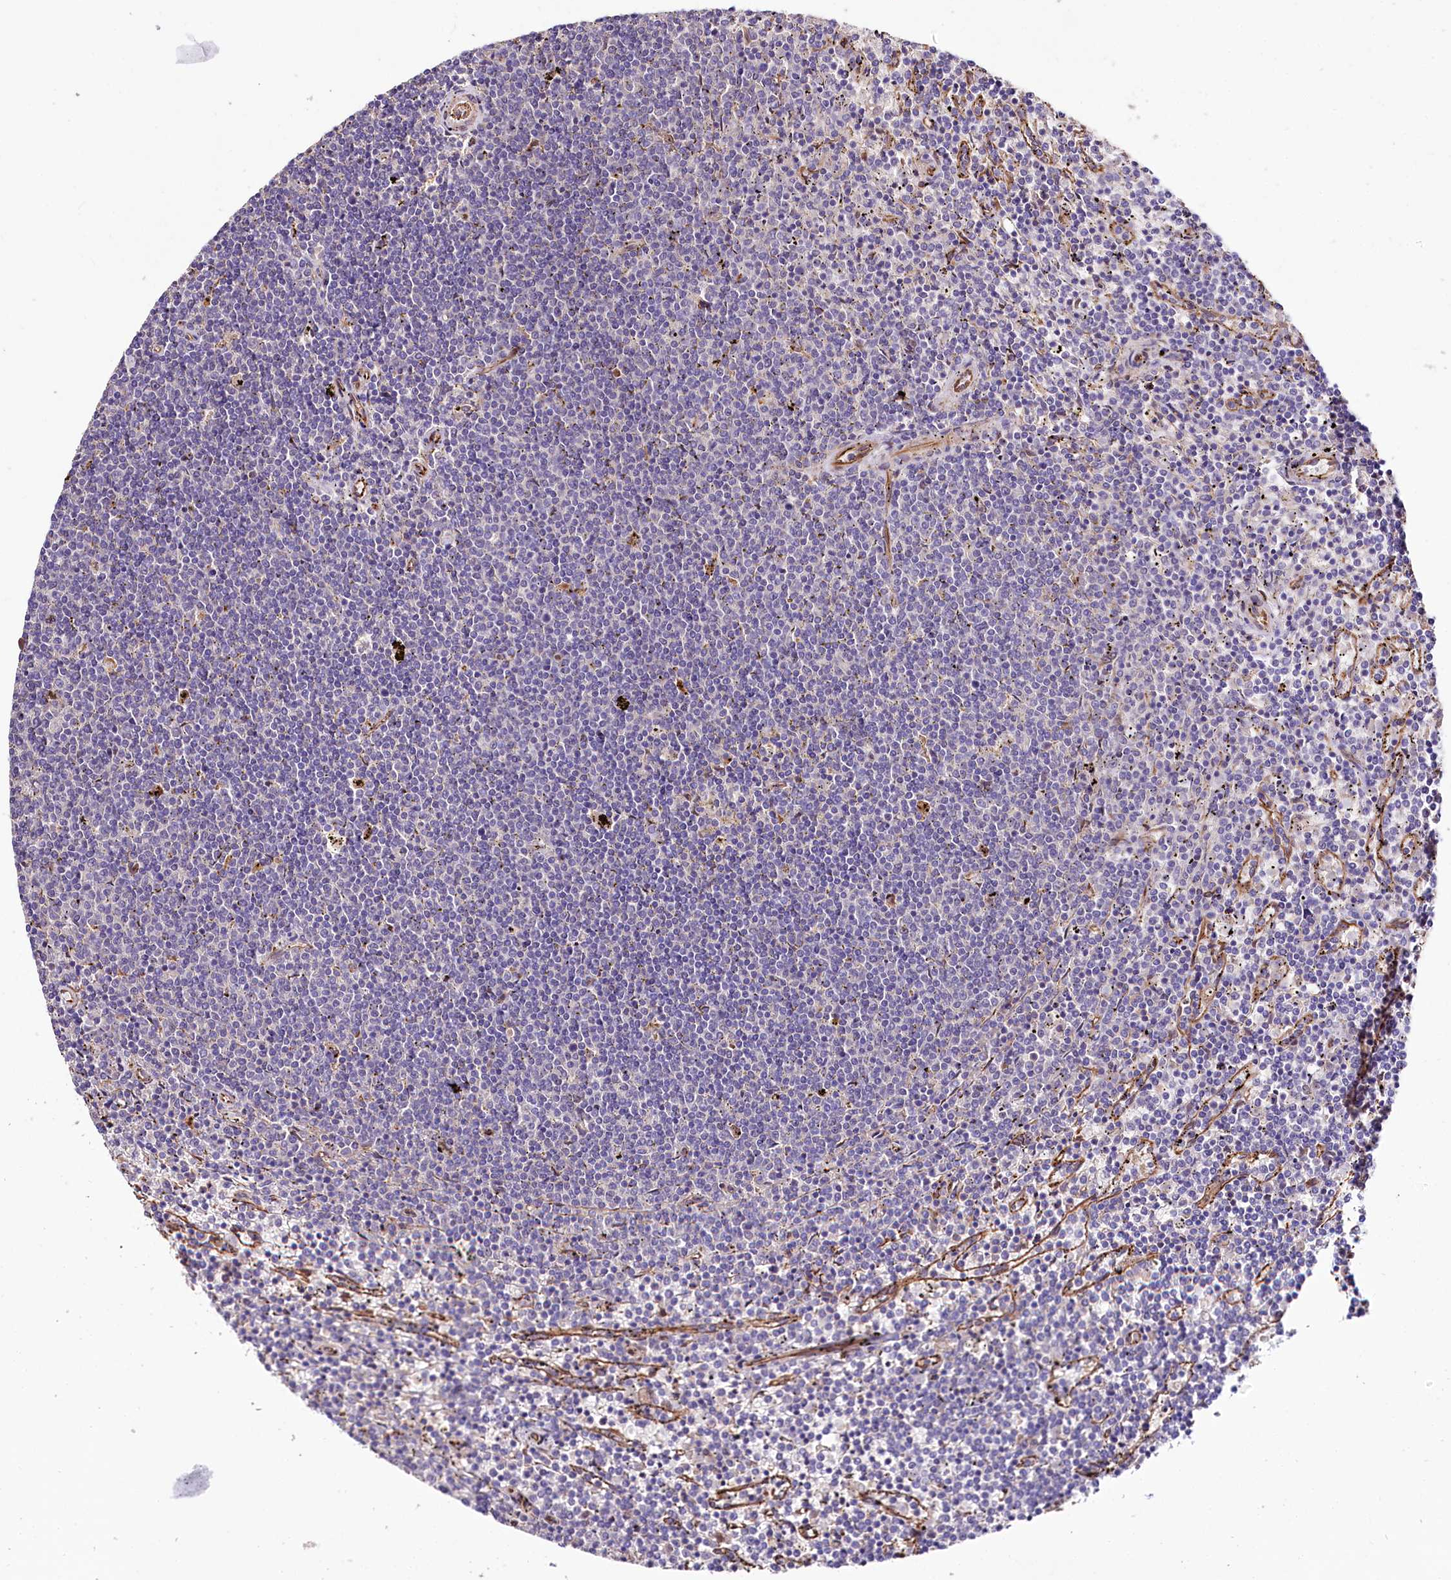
{"staining": {"intensity": "negative", "quantity": "none", "location": "none"}, "tissue": "lymphoma", "cell_type": "Tumor cells", "image_type": "cancer", "snomed": [{"axis": "morphology", "description": "Malignant lymphoma, non-Hodgkin's type, Low grade"}, {"axis": "topography", "description": "Spleen"}], "caption": "DAB (3,3'-diaminobenzidine) immunohistochemical staining of lymphoma exhibits no significant expression in tumor cells.", "gene": "TTC12", "patient": {"sex": "female", "age": 50}}